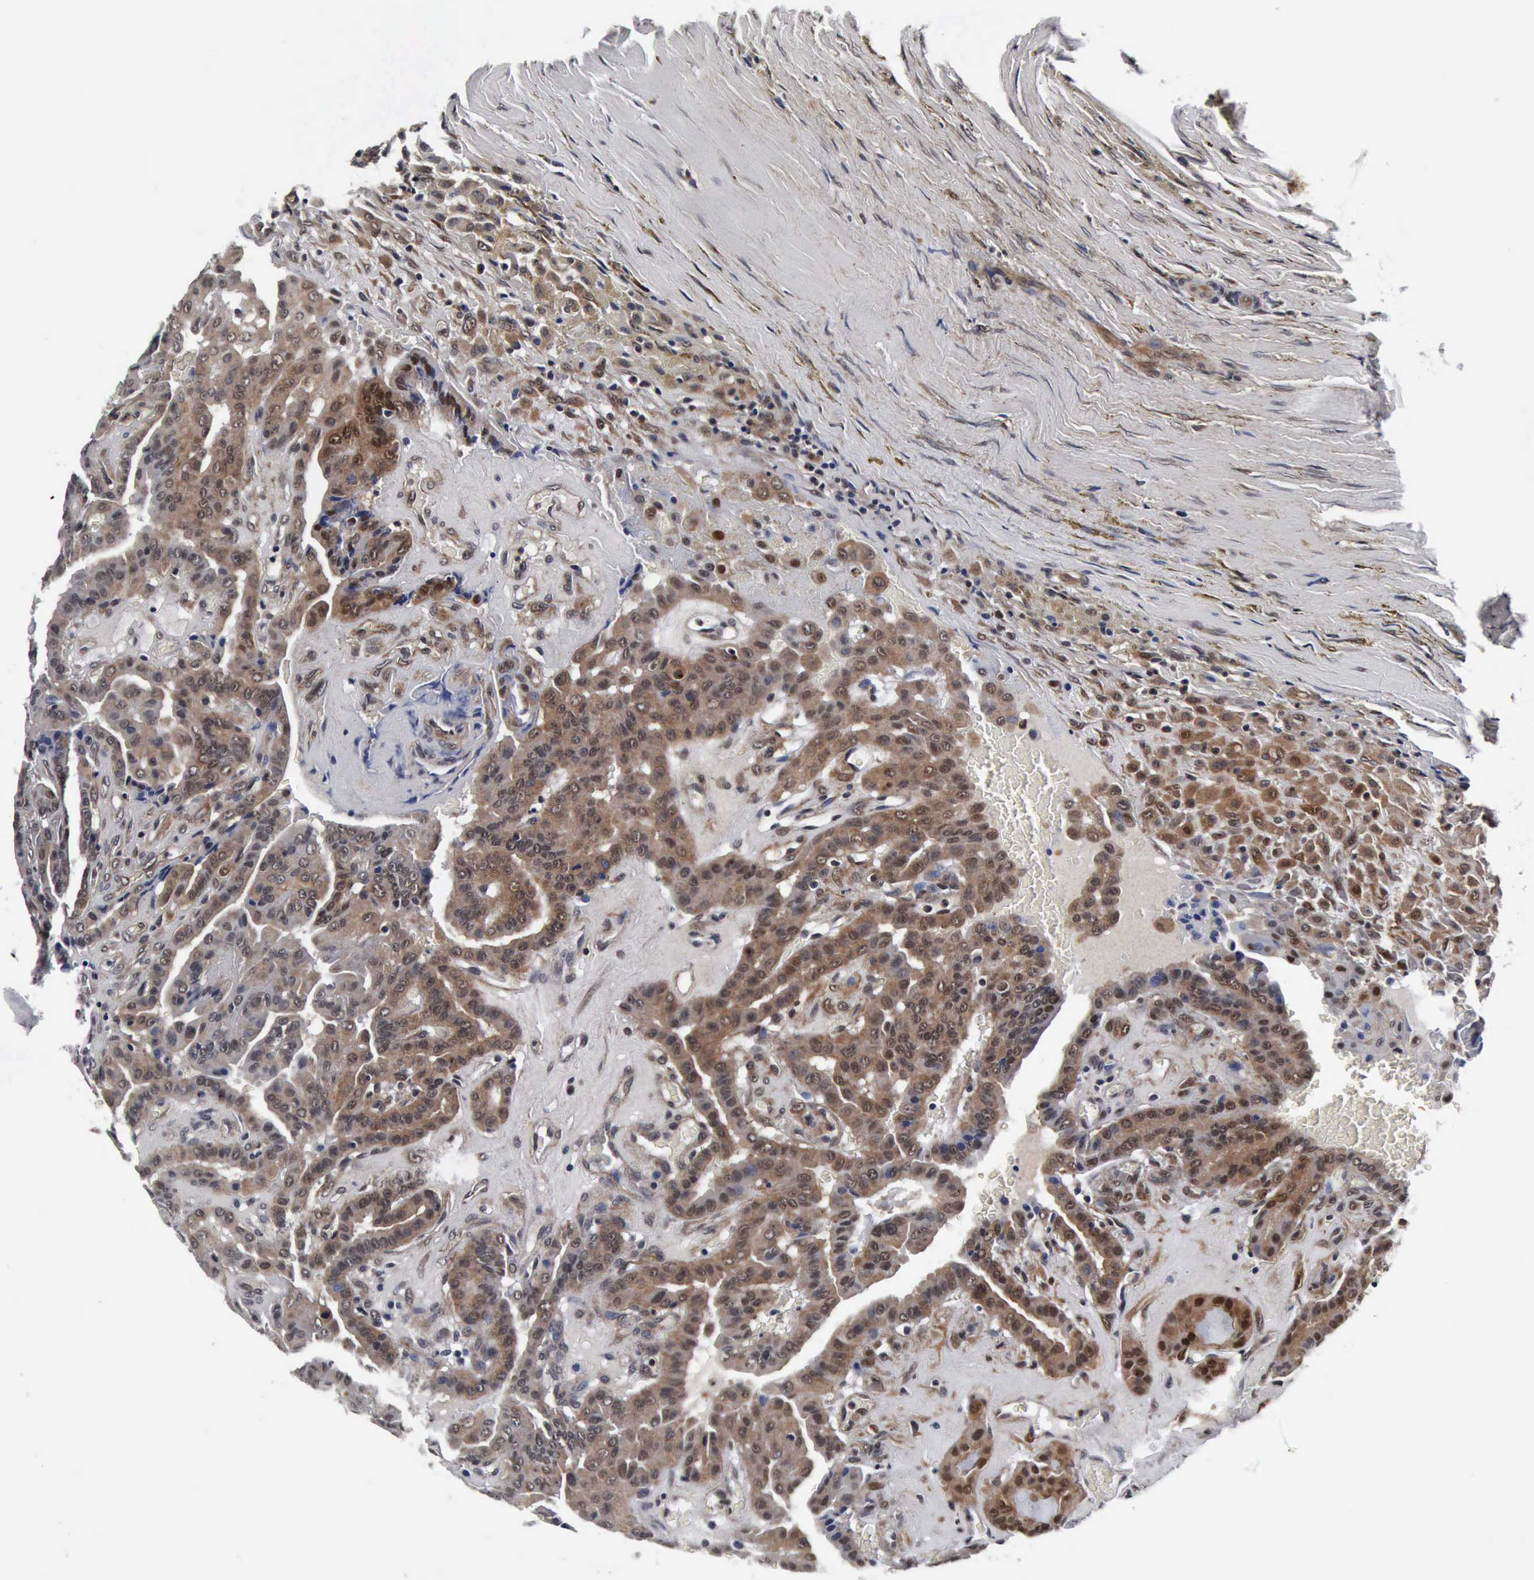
{"staining": {"intensity": "moderate", "quantity": ">75%", "location": "cytoplasmic/membranous"}, "tissue": "thyroid cancer", "cell_type": "Tumor cells", "image_type": "cancer", "snomed": [{"axis": "morphology", "description": "Papillary adenocarcinoma, NOS"}, {"axis": "topography", "description": "Thyroid gland"}], "caption": "Immunohistochemistry (IHC) micrograph of neoplastic tissue: human thyroid cancer stained using immunohistochemistry (IHC) exhibits medium levels of moderate protein expression localized specifically in the cytoplasmic/membranous of tumor cells, appearing as a cytoplasmic/membranous brown color.", "gene": "UBC", "patient": {"sex": "male", "age": 87}}